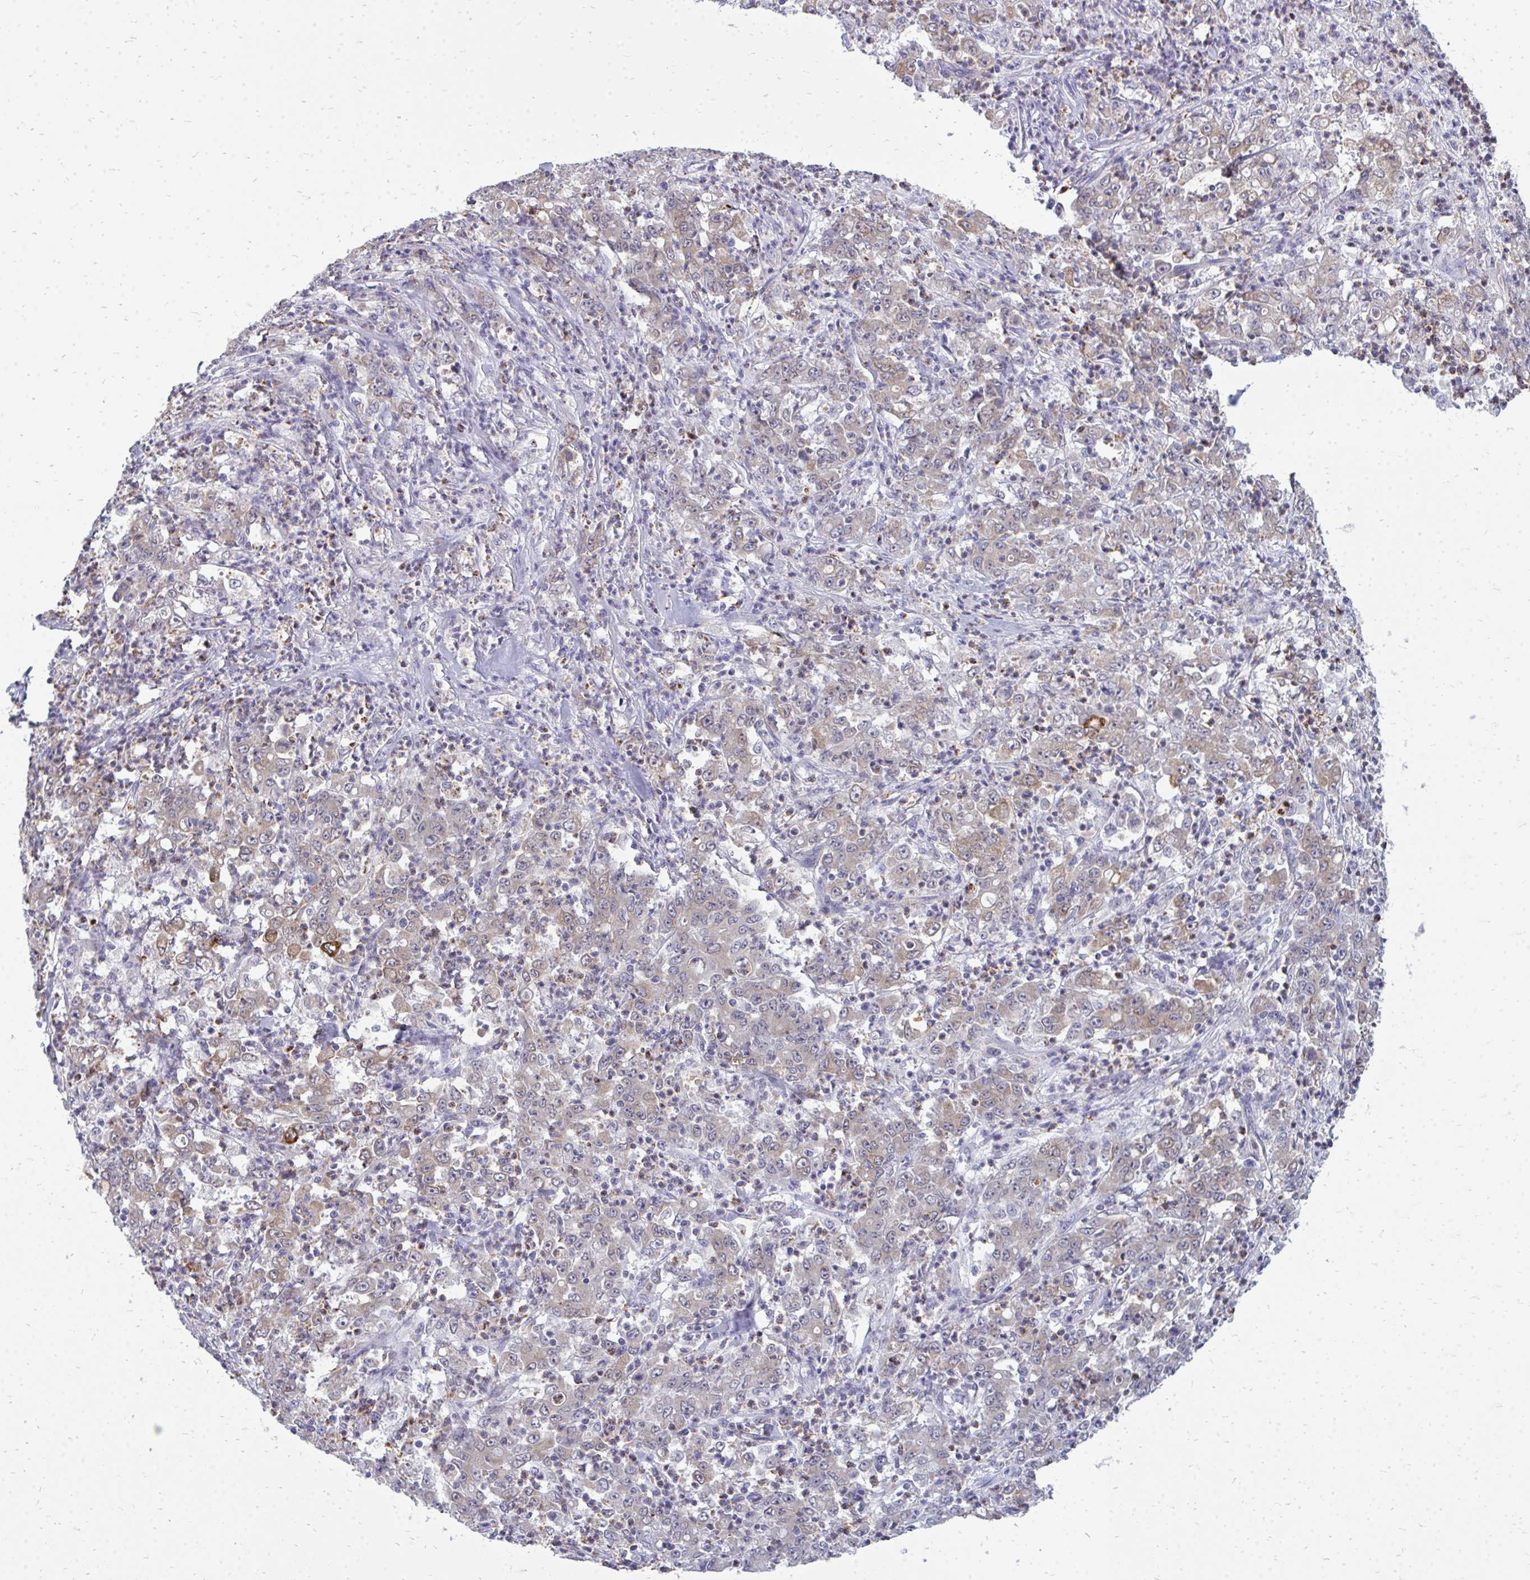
{"staining": {"intensity": "weak", "quantity": ">75%", "location": "cytoplasmic/membranous"}, "tissue": "stomach cancer", "cell_type": "Tumor cells", "image_type": "cancer", "snomed": [{"axis": "morphology", "description": "Adenocarcinoma, NOS"}, {"axis": "topography", "description": "Stomach, lower"}], "caption": "The image reveals staining of stomach cancer (adenocarcinoma), revealing weak cytoplasmic/membranous protein positivity (brown color) within tumor cells.", "gene": "ACSL5", "patient": {"sex": "female", "age": 71}}